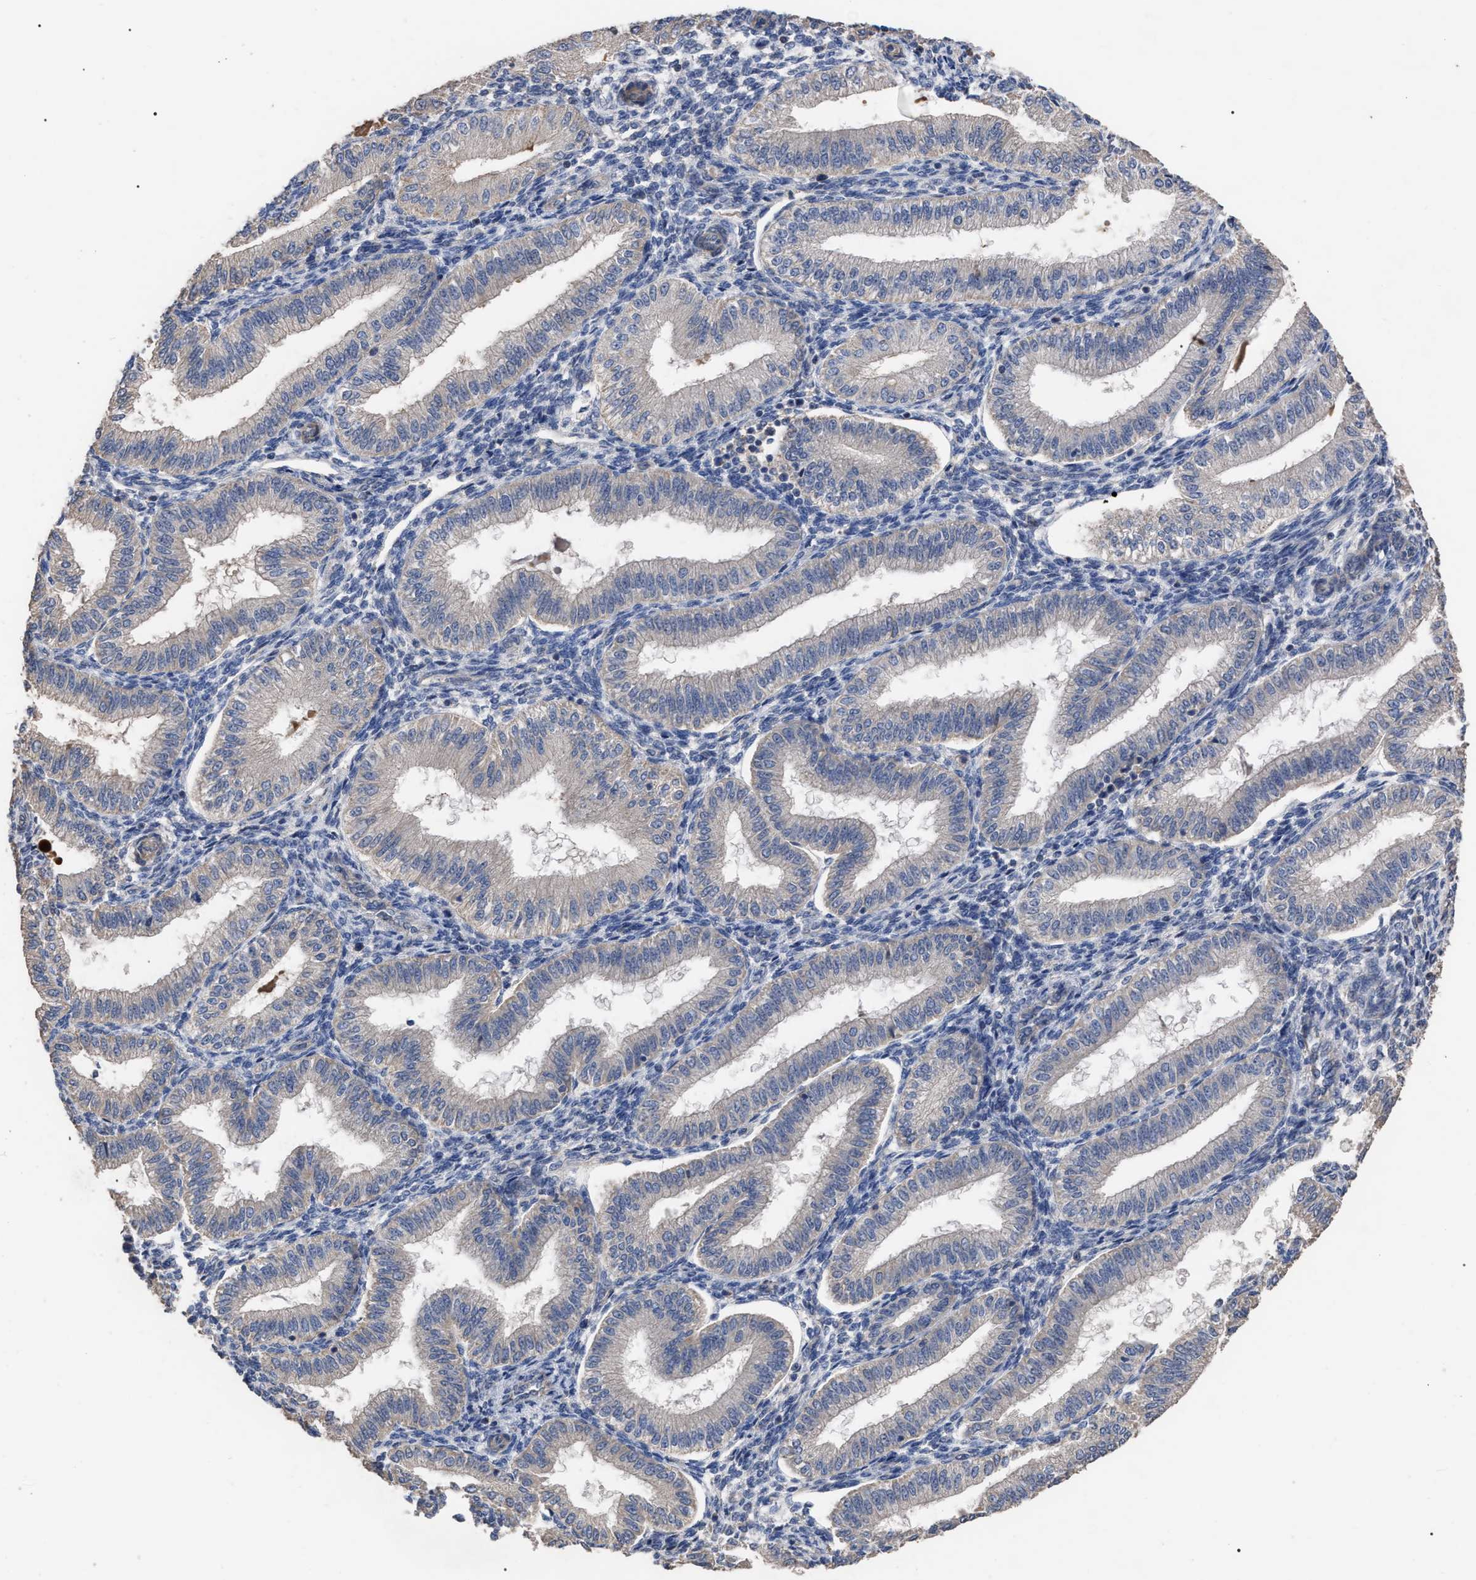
{"staining": {"intensity": "weak", "quantity": "<25%", "location": "cytoplasmic/membranous"}, "tissue": "endometrium", "cell_type": "Cells in endometrial stroma", "image_type": "normal", "snomed": [{"axis": "morphology", "description": "Normal tissue, NOS"}, {"axis": "topography", "description": "Endometrium"}], "caption": "This is a photomicrograph of immunohistochemistry staining of unremarkable endometrium, which shows no positivity in cells in endometrial stroma. (DAB (3,3'-diaminobenzidine) immunohistochemistry with hematoxylin counter stain).", "gene": "BTN2A1", "patient": {"sex": "female", "age": 39}}